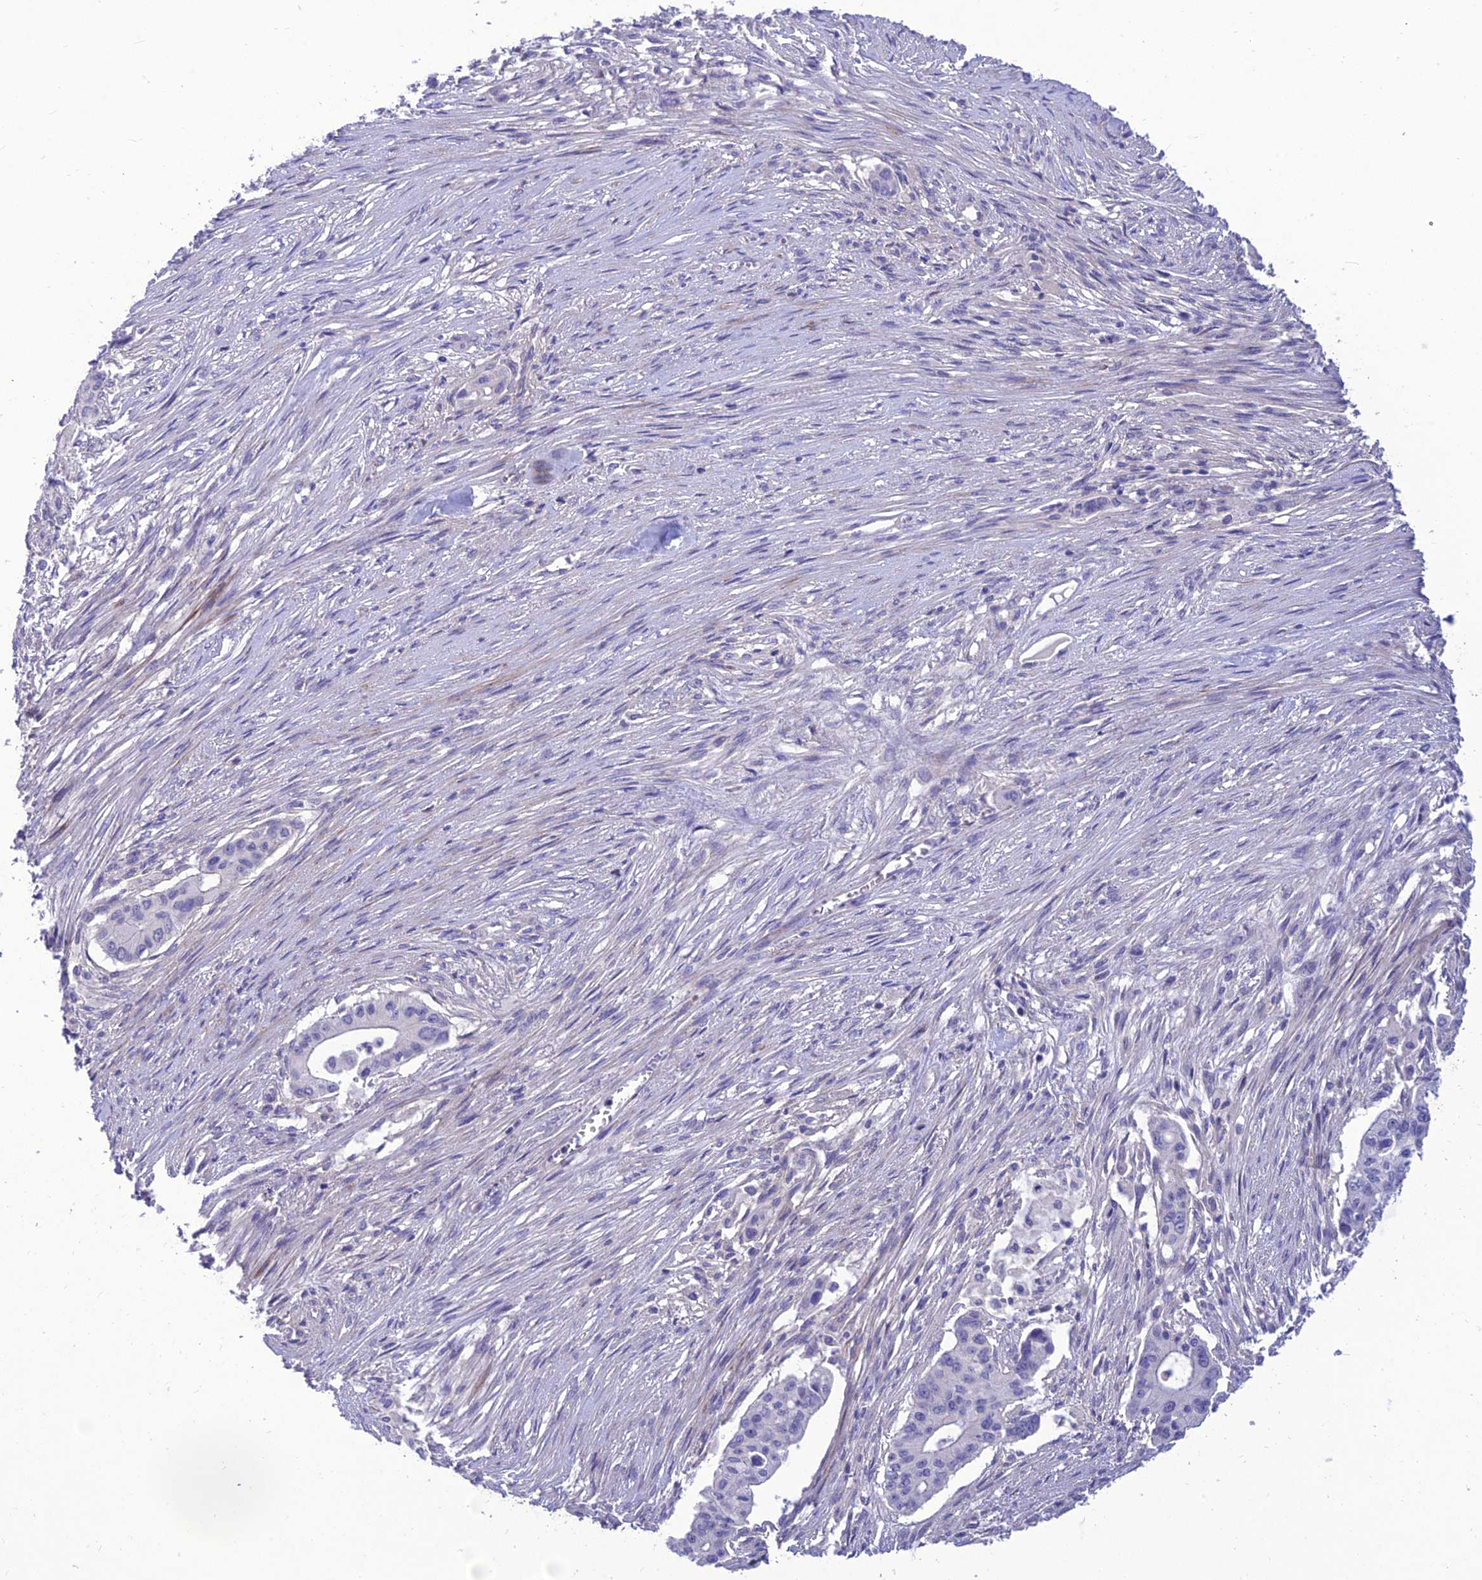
{"staining": {"intensity": "negative", "quantity": "none", "location": "none"}, "tissue": "pancreatic cancer", "cell_type": "Tumor cells", "image_type": "cancer", "snomed": [{"axis": "morphology", "description": "Adenocarcinoma, NOS"}, {"axis": "topography", "description": "Pancreas"}], "caption": "This is an immunohistochemistry (IHC) micrograph of pancreatic cancer (adenocarcinoma). There is no staining in tumor cells.", "gene": "TEKT3", "patient": {"sex": "male", "age": 46}}